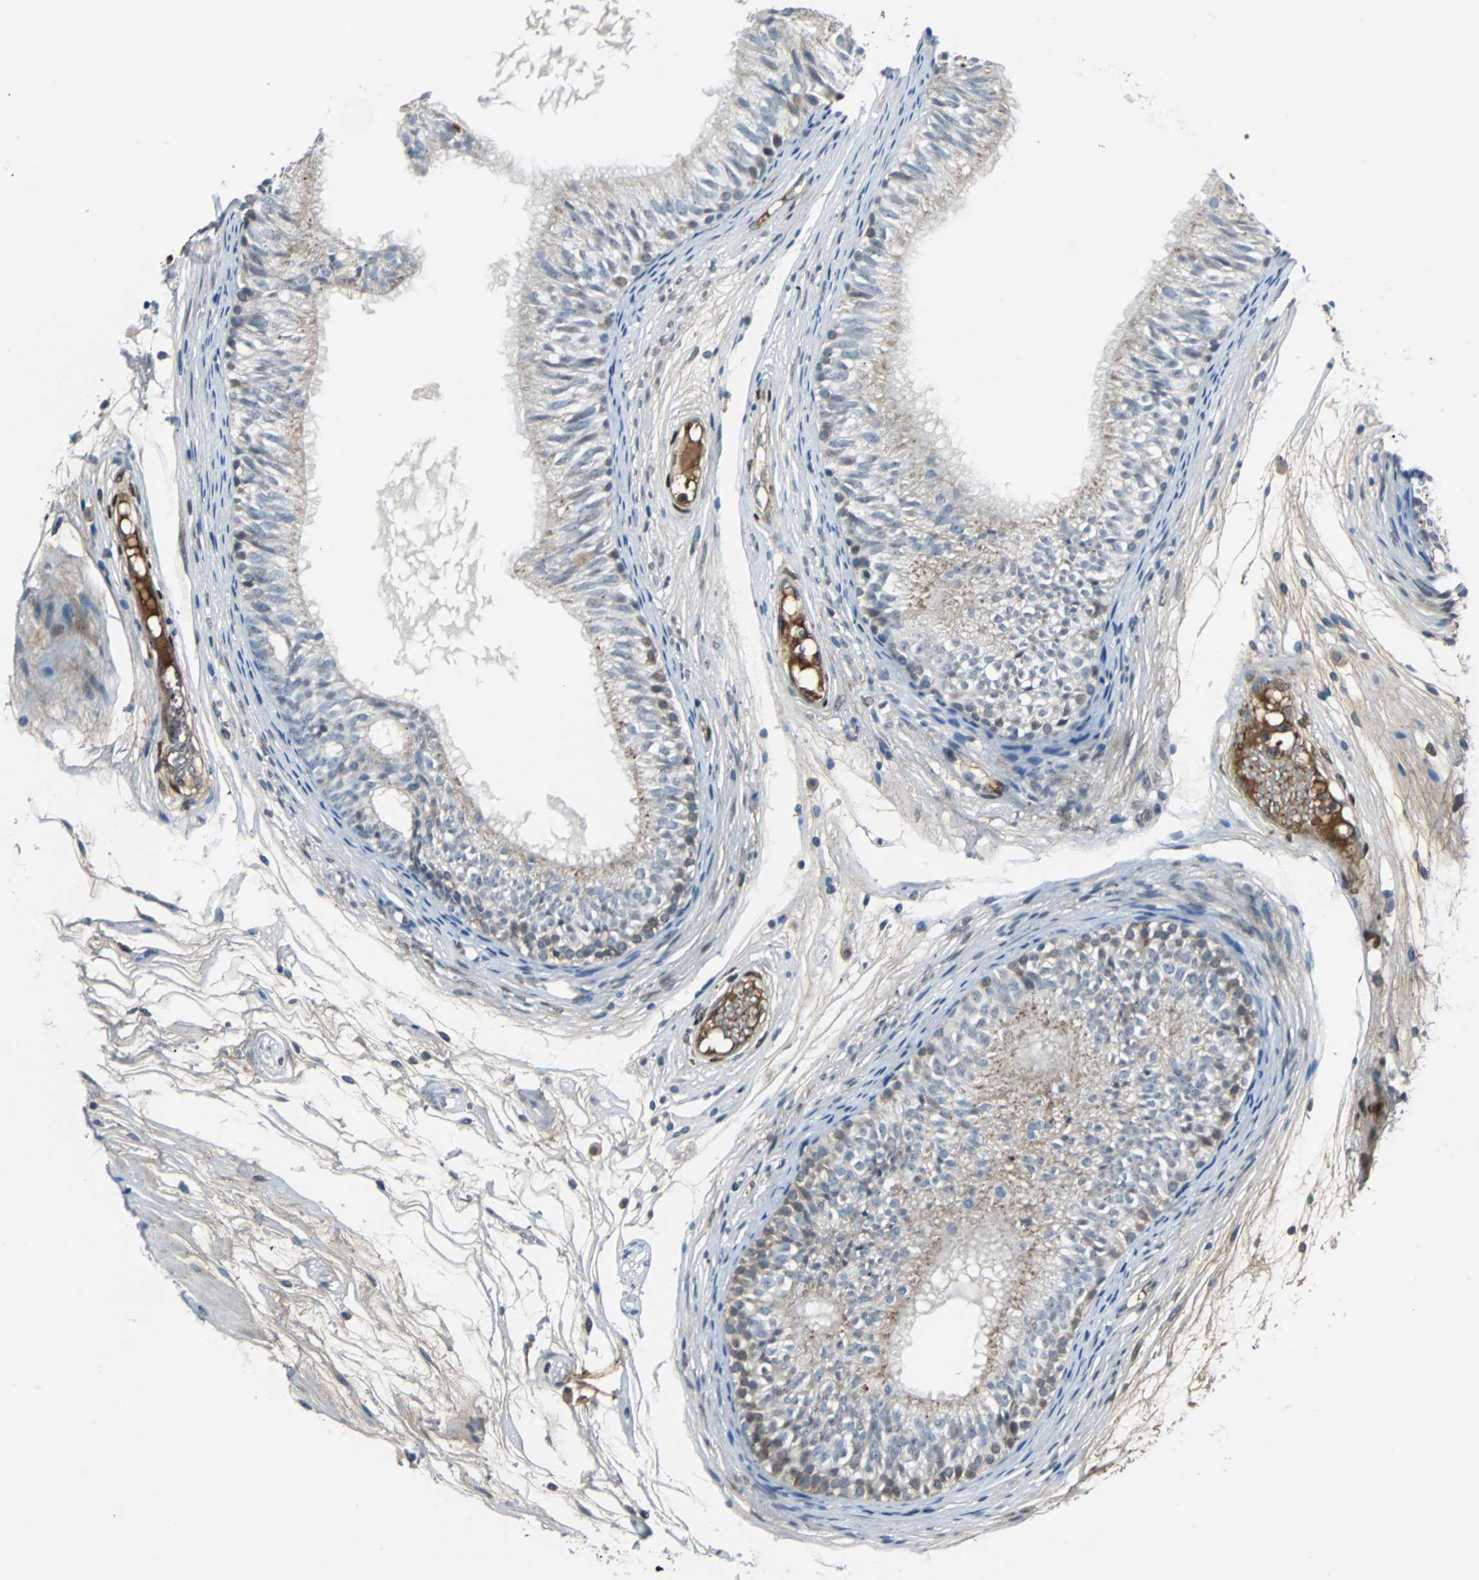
{"staining": {"intensity": "weak", "quantity": "25%-75%", "location": "cytoplasmic/membranous"}, "tissue": "epididymis", "cell_type": "Glandular cells", "image_type": "normal", "snomed": [{"axis": "morphology", "description": "Normal tissue, NOS"}, {"axis": "morphology", "description": "Atrophy, NOS"}, {"axis": "topography", "description": "Testis"}, {"axis": "topography", "description": "Epididymis"}], "caption": "This is an image of IHC staining of unremarkable epididymis, which shows weak staining in the cytoplasmic/membranous of glandular cells.", "gene": "FHL2", "patient": {"sex": "male", "age": 18}}